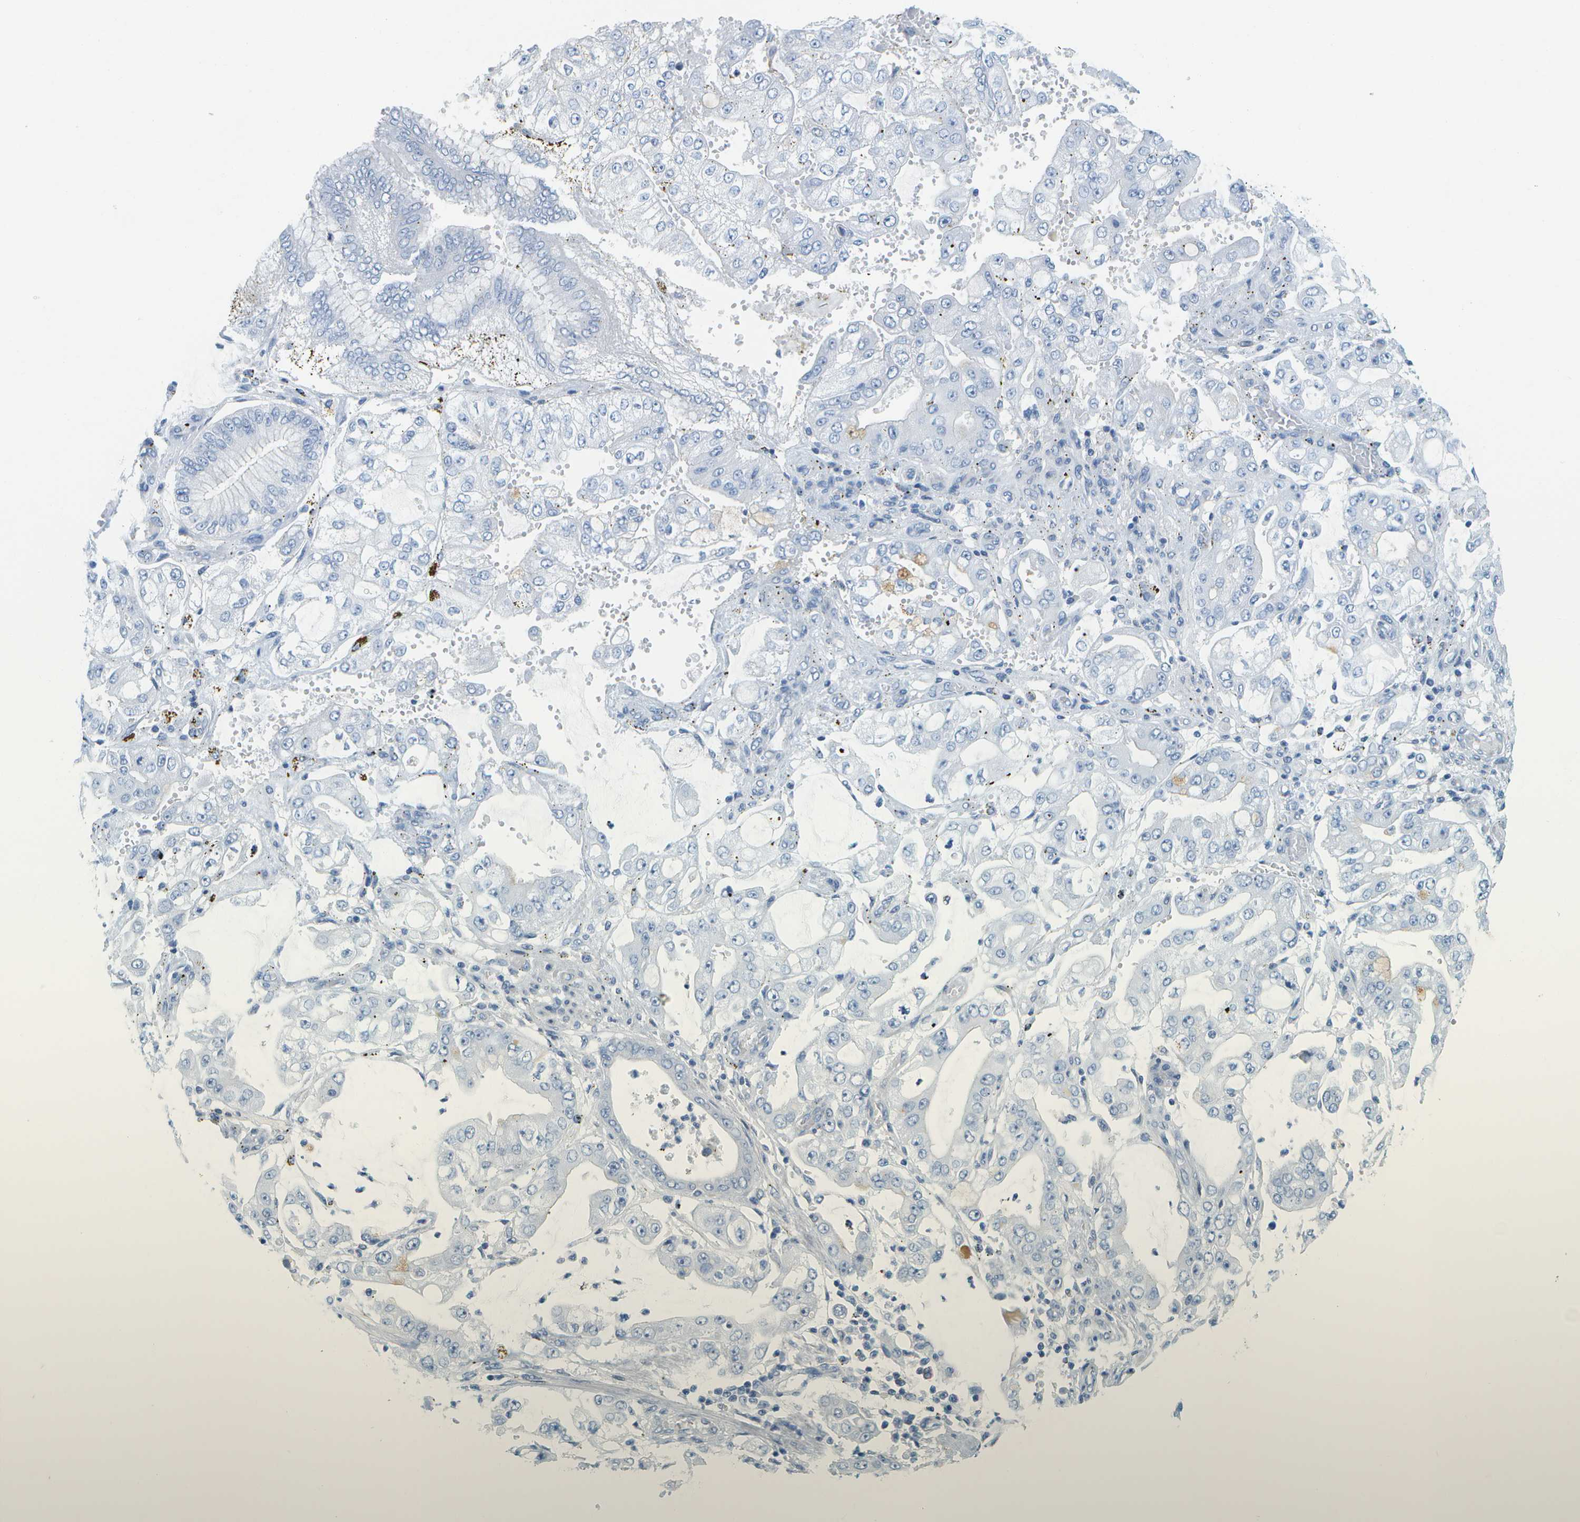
{"staining": {"intensity": "negative", "quantity": "none", "location": "none"}, "tissue": "stomach cancer", "cell_type": "Tumor cells", "image_type": "cancer", "snomed": [{"axis": "morphology", "description": "Adenocarcinoma, NOS"}, {"axis": "topography", "description": "Stomach"}], "caption": "This is an immunohistochemistry (IHC) image of human adenocarcinoma (stomach). There is no staining in tumor cells.", "gene": "CUL9", "patient": {"sex": "male", "age": 76}}